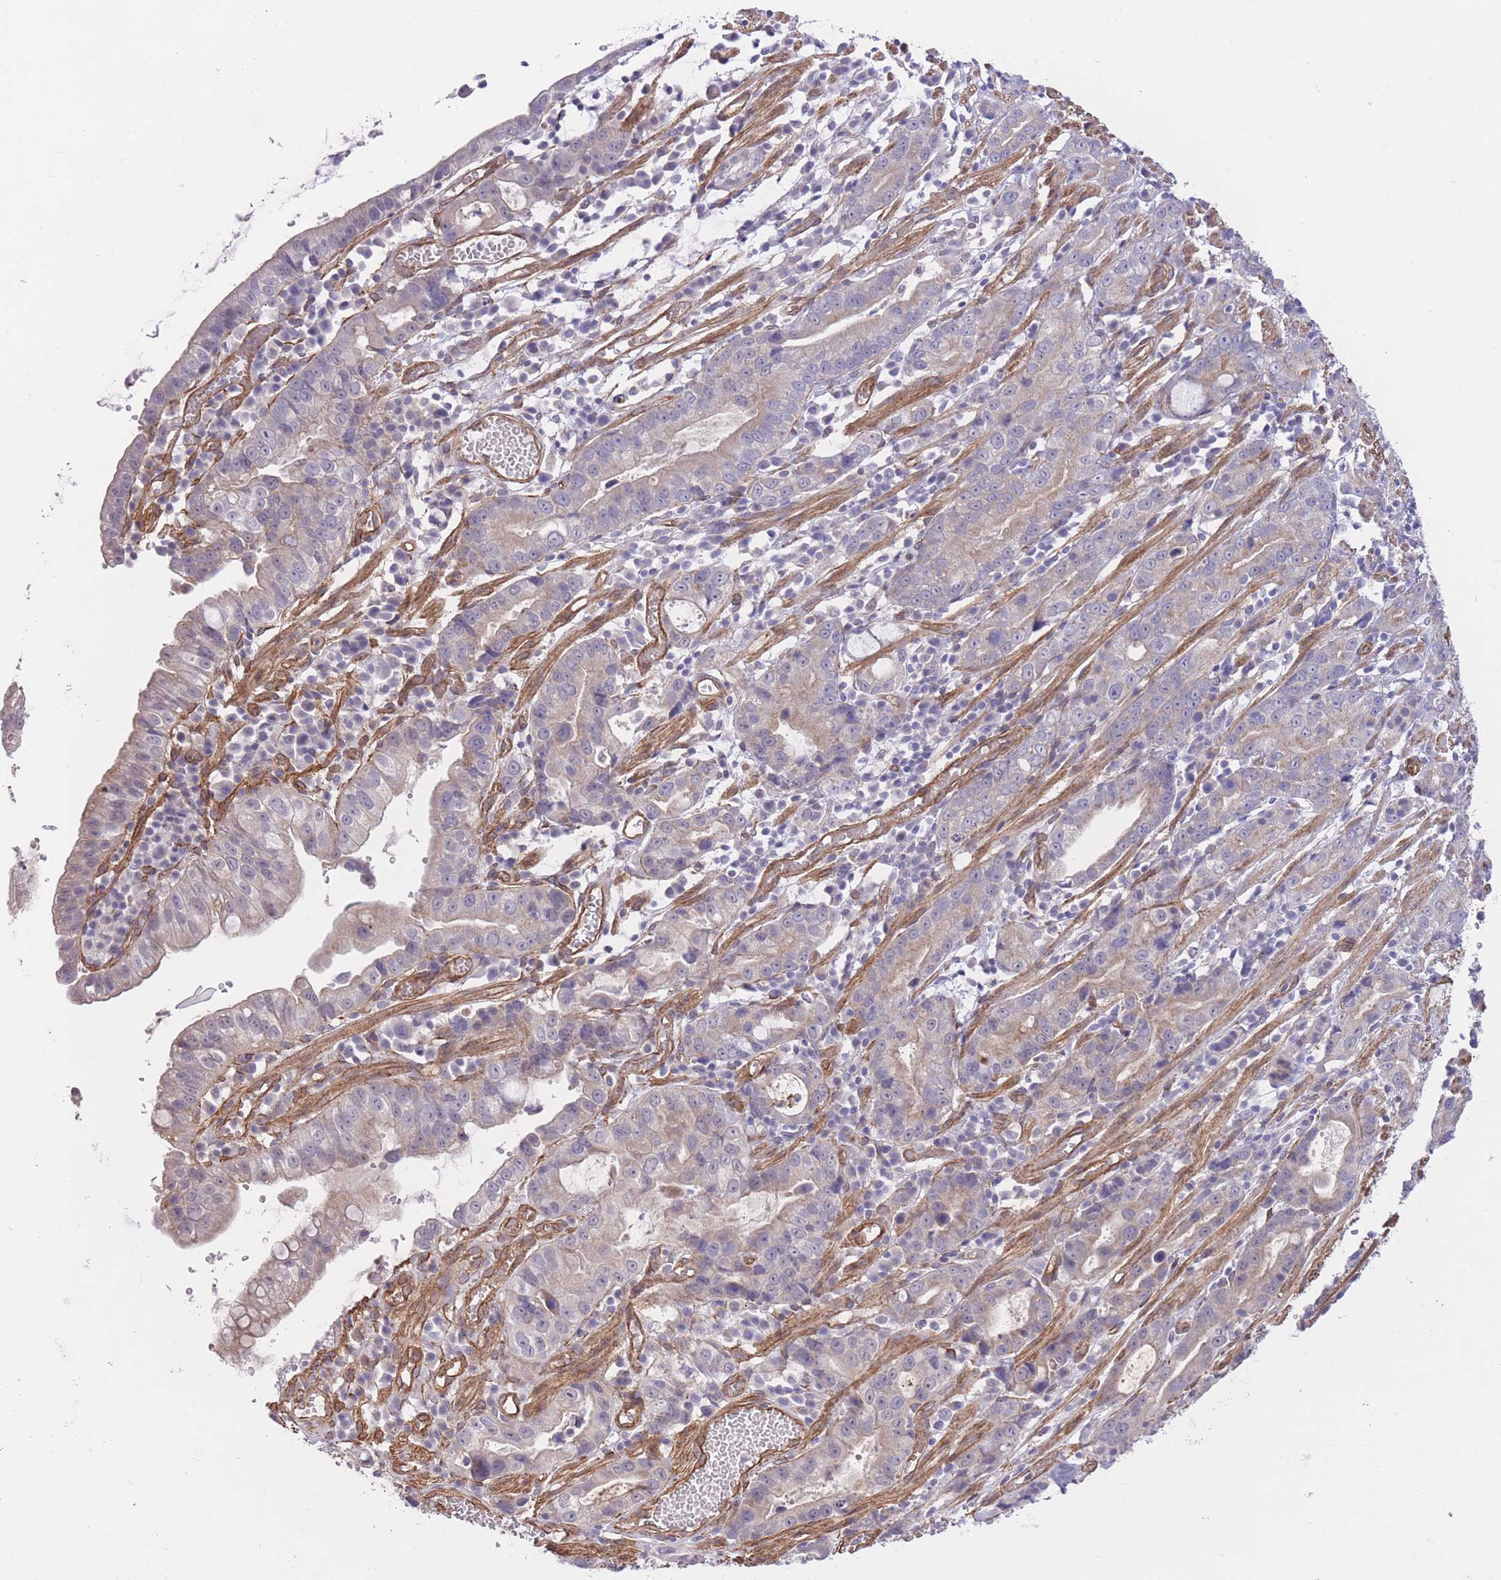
{"staining": {"intensity": "weak", "quantity": "<25%", "location": "cytoplasmic/membranous"}, "tissue": "stomach cancer", "cell_type": "Tumor cells", "image_type": "cancer", "snomed": [{"axis": "morphology", "description": "Adenocarcinoma, NOS"}, {"axis": "topography", "description": "Stomach"}], "caption": "This image is of adenocarcinoma (stomach) stained with IHC to label a protein in brown with the nuclei are counter-stained blue. There is no staining in tumor cells.", "gene": "QTRT1", "patient": {"sex": "male", "age": 55}}